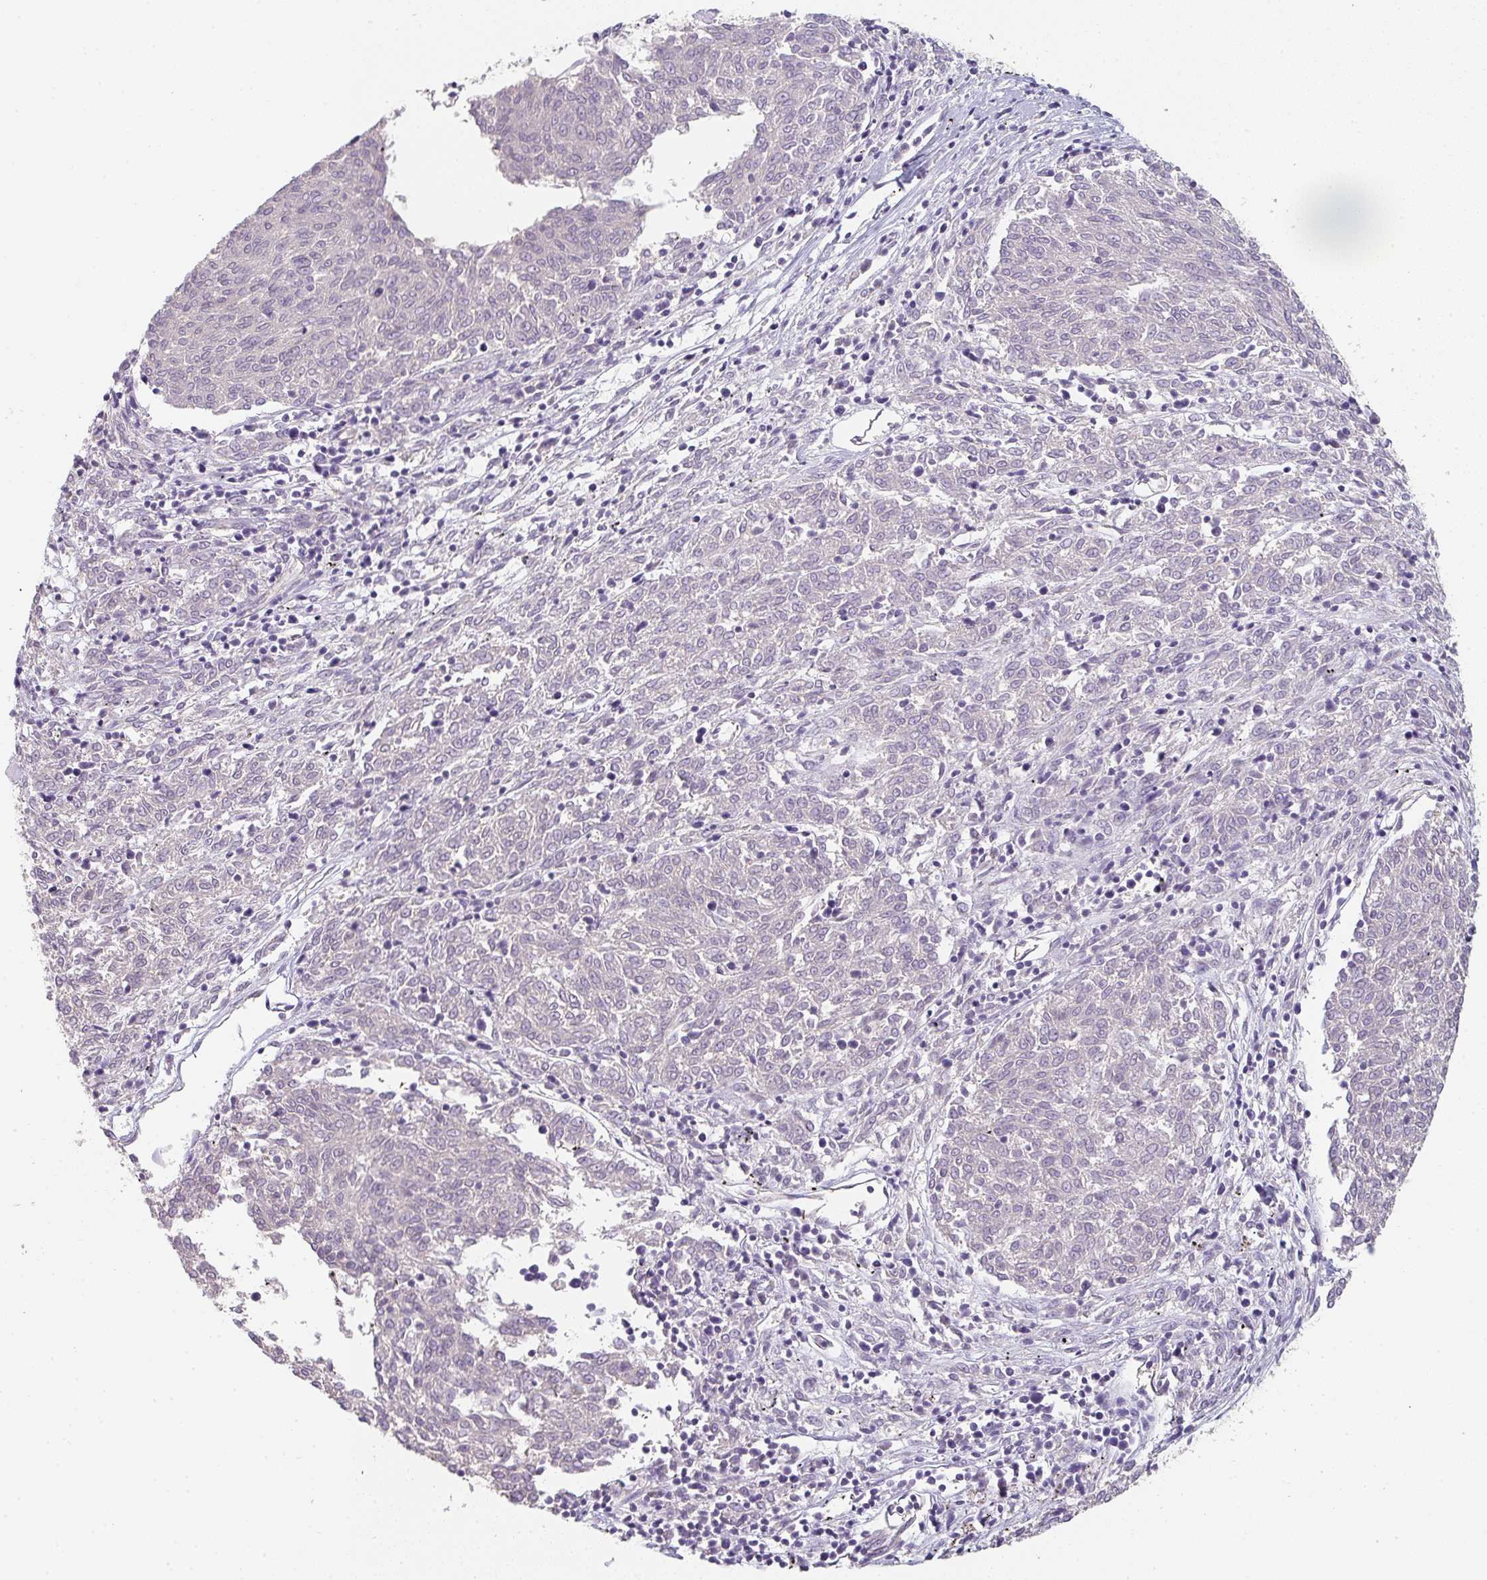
{"staining": {"intensity": "negative", "quantity": "none", "location": "none"}, "tissue": "melanoma", "cell_type": "Tumor cells", "image_type": "cancer", "snomed": [{"axis": "morphology", "description": "Malignant melanoma, NOS"}, {"axis": "topography", "description": "Skin"}], "caption": "Melanoma stained for a protein using IHC reveals no expression tumor cells.", "gene": "C1QTNF8", "patient": {"sex": "female", "age": 72}}